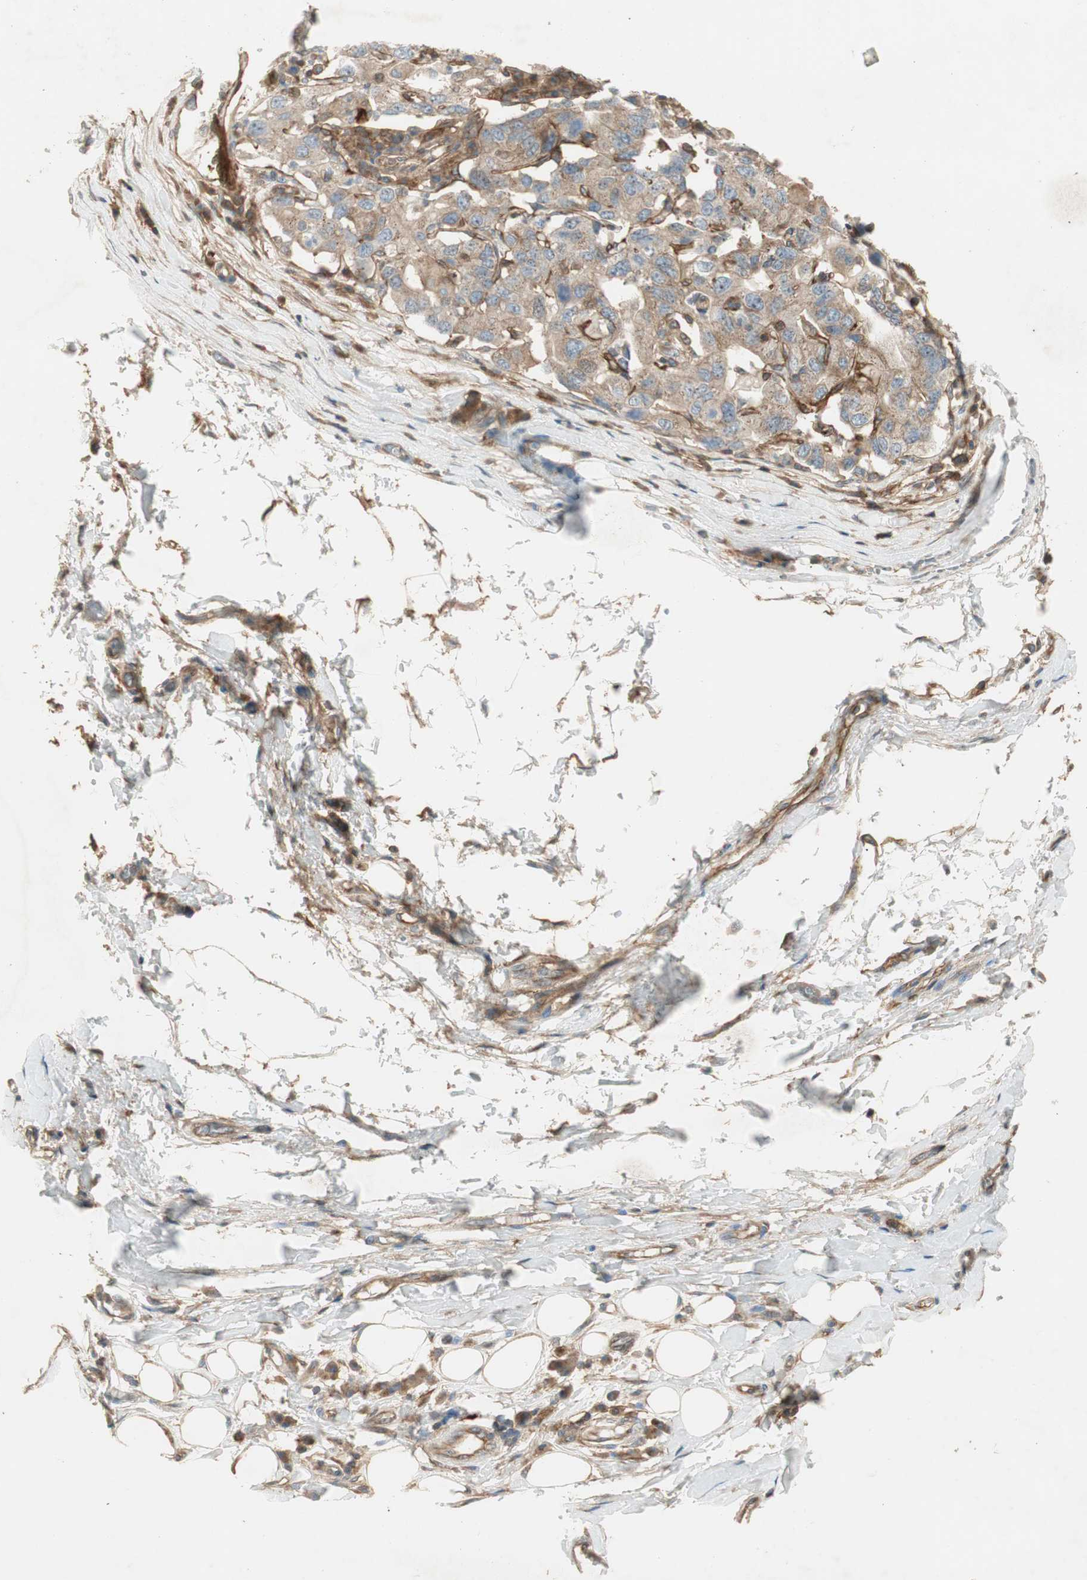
{"staining": {"intensity": "weak", "quantity": "25%-75%", "location": "cytoplasmic/membranous"}, "tissue": "adipose tissue", "cell_type": "Adipocytes", "image_type": "normal", "snomed": [{"axis": "morphology", "description": "Normal tissue, NOS"}, {"axis": "morphology", "description": "Adenocarcinoma, NOS"}, {"axis": "topography", "description": "Esophagus"}], "caption": "Adipose tissue was stained to show a protein in brown. There is low levels of weak cytoplasmic/membranous positivity in approximately 25%-75% of adipocytes. (DAB IHC, brown staining for protein, blue staining for nuclei).", "gene": "BTN3A3", "patient": {"sex": "male", "age": 62}}